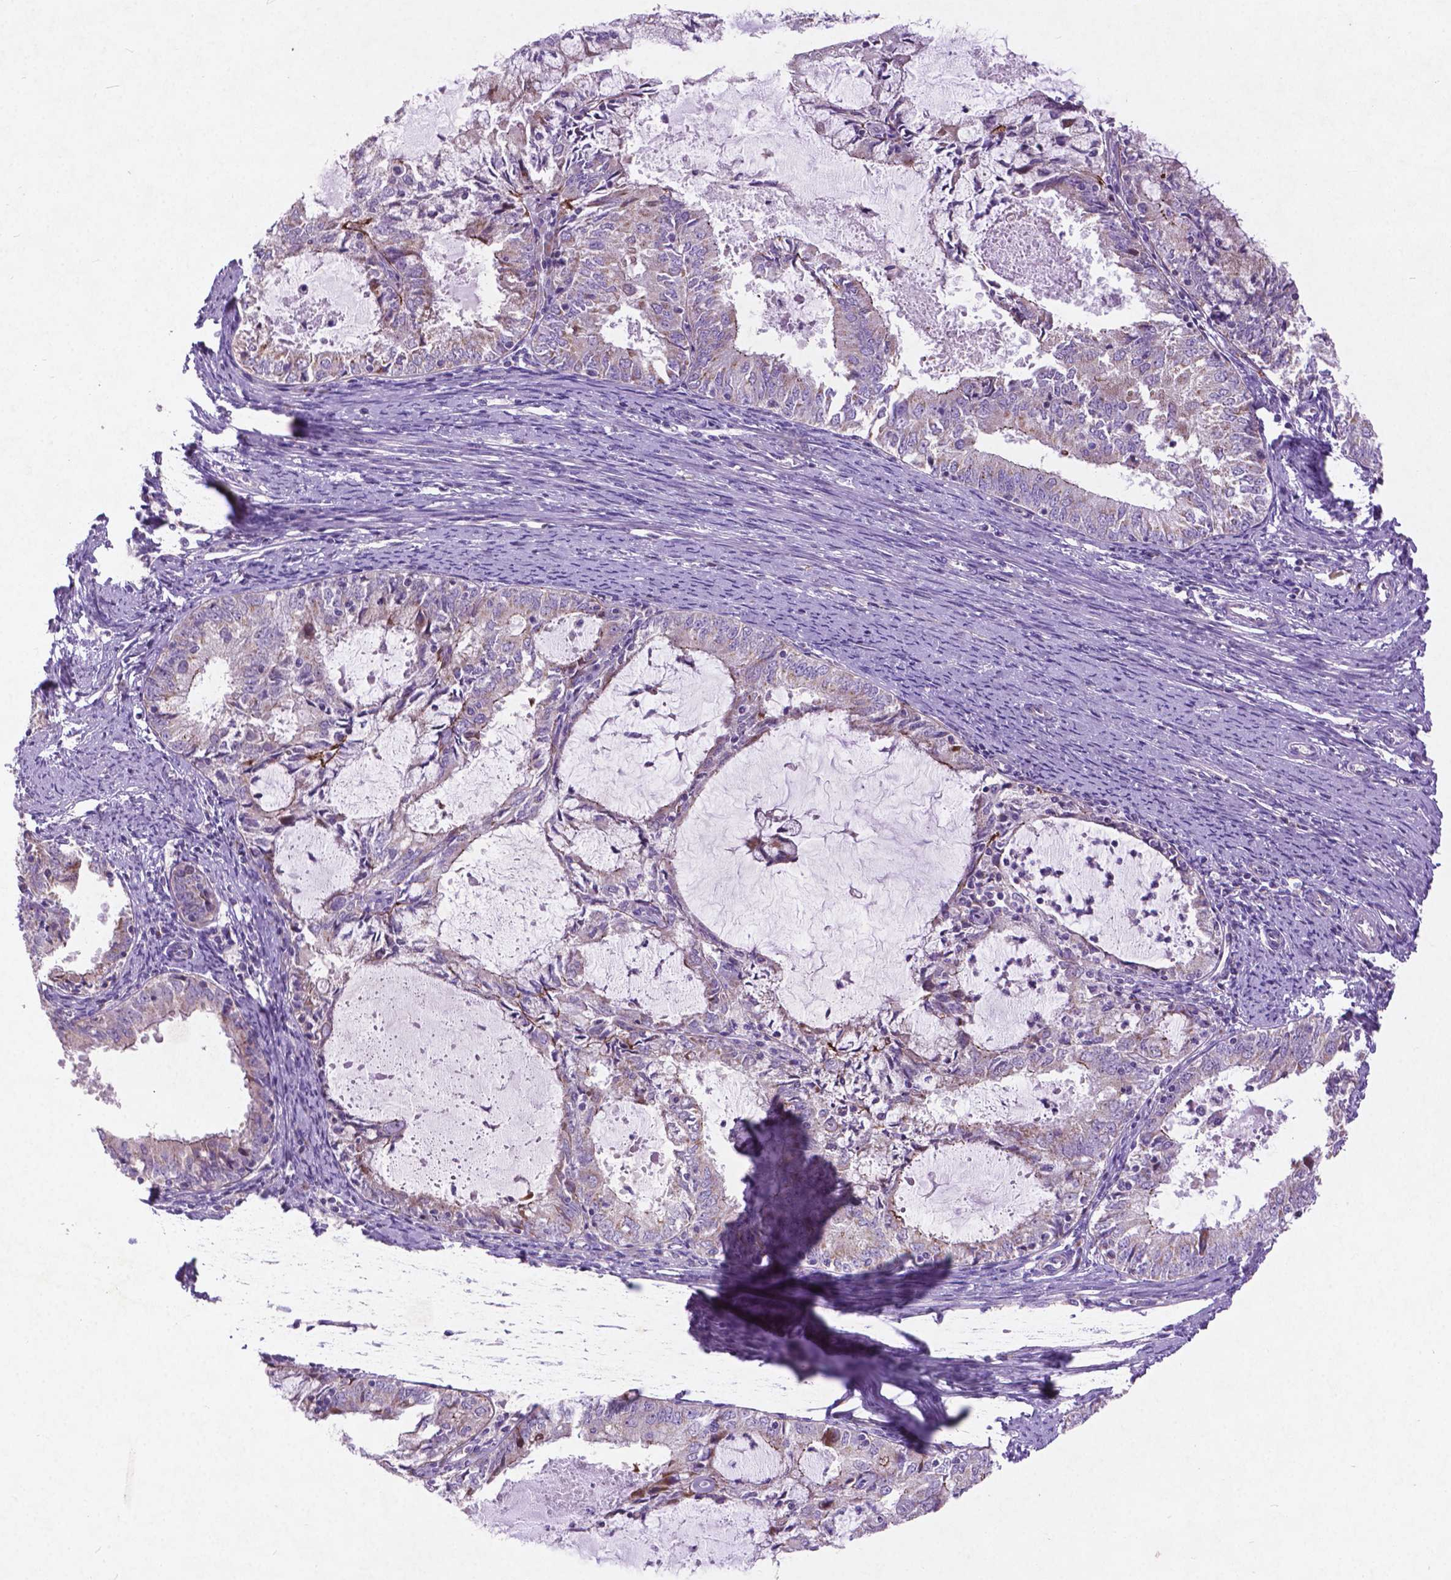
{"staining": {"intensity": "negative", "quantity": "none", "location": "none"}, "tissue": "endometrial cancer", "cell_type": "Tumor cells", "image_type": "cancer", "snomed": [{"axis": "morphology", "description": "Adenocarcinoma, NOS"}, {"axis": "topography", "description": "Endometrium"}], "caption": "Protein analysis of adenocarcinoma (endometrial) displays no significant positivity in tumor cells. (Stains: DAB (3,3'-diaminobenzidine) IHC with hematoxylin counter stain, Microscopy: brightfield microscopy at high magnification).", "gene": "ATG4D", "patient": {"sex": "female", "age": 57}}